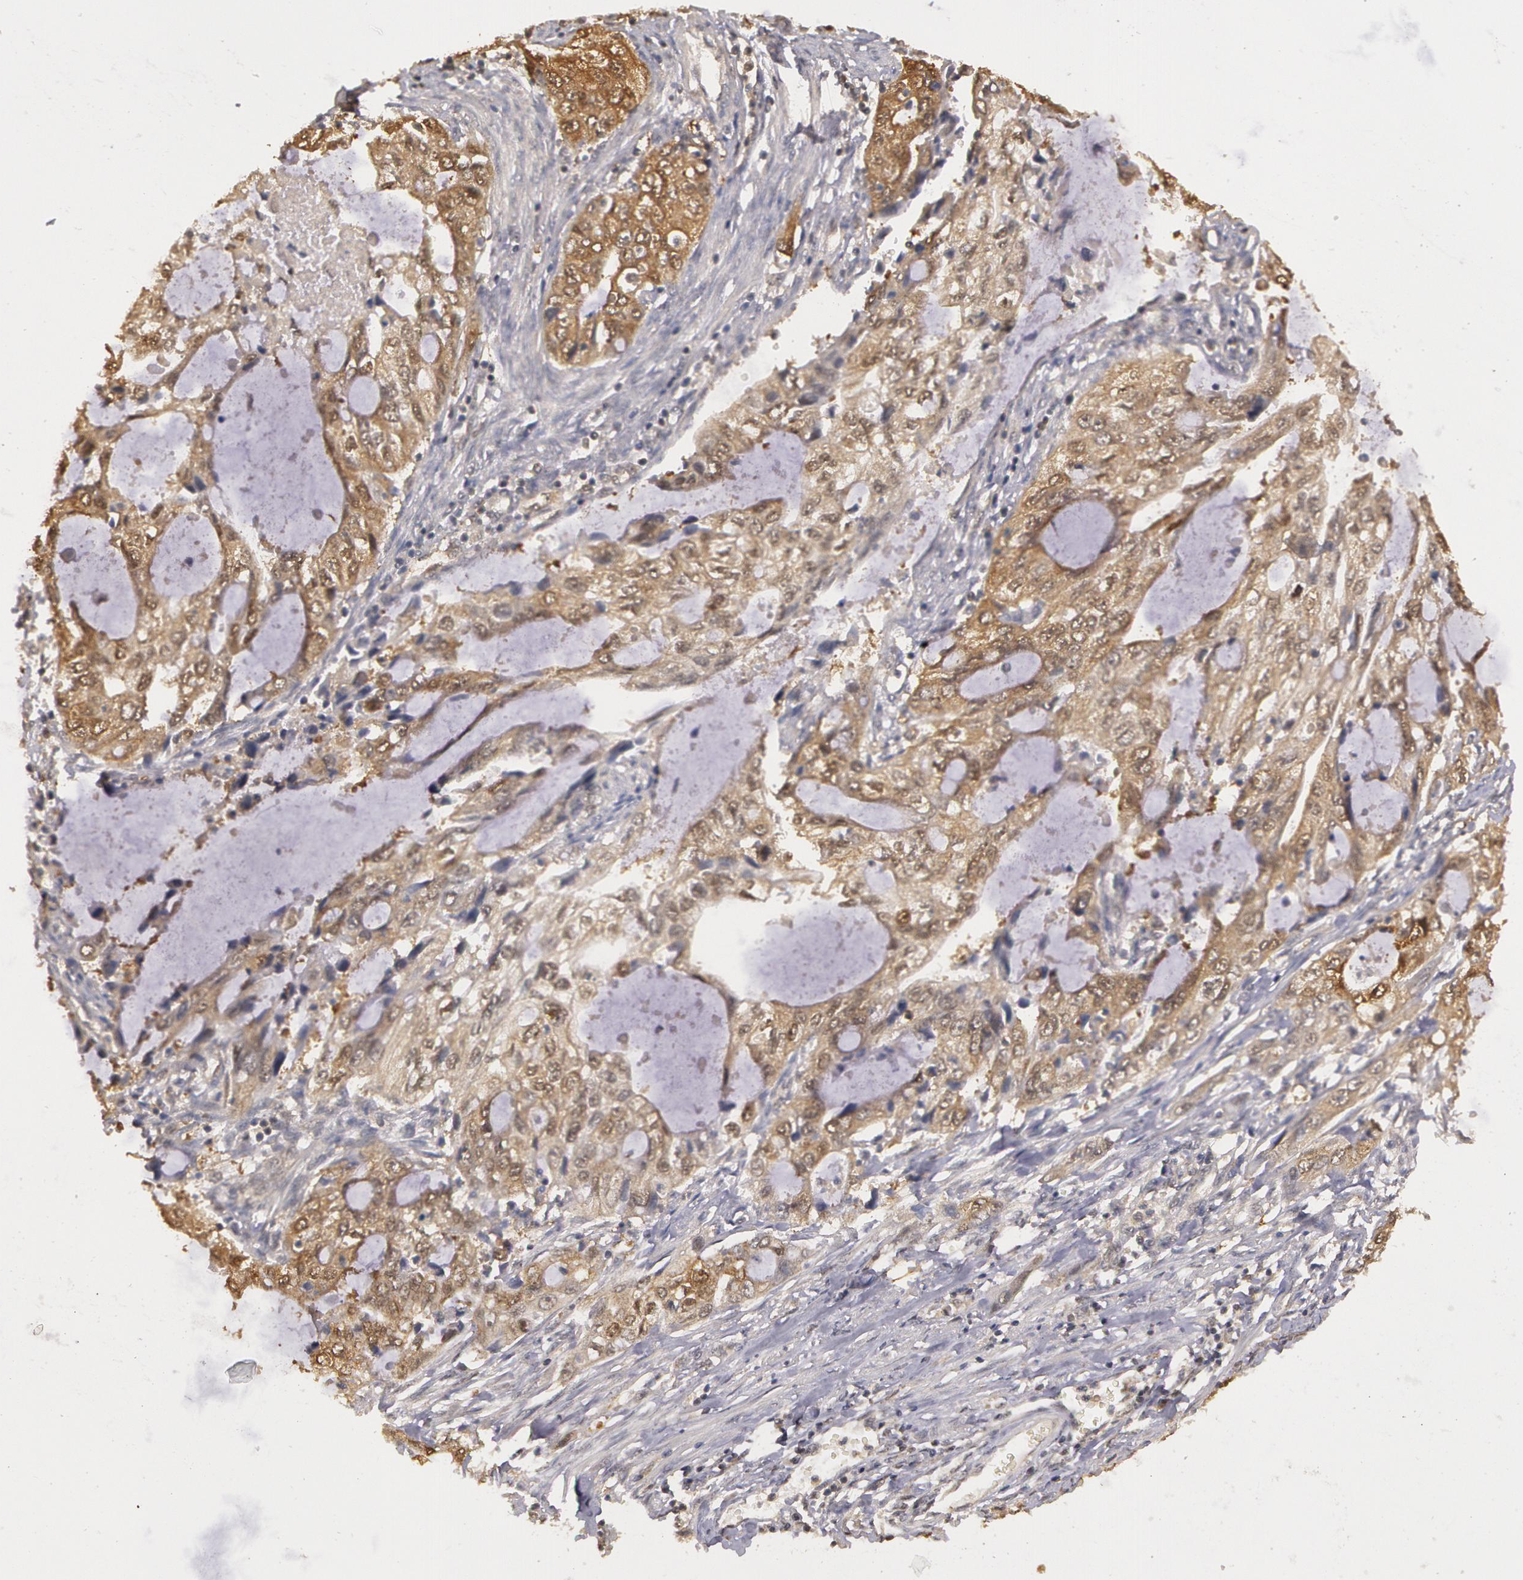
{"staining": {"intensity": "weak", "quantity": ">75%", "location": "cytoplasmic/membranous"}, "tissue": "stomach cancer", "cell_type": "Tumor cells", "image_type": "cancer", "snomed": [{"axis": "morphology", "description": "Adenocarcinoma, NOS"}, {"axis": "topography", "description": "Stomach, upper"}], "caption": "This is a histology image of IHC staining of stomach cancer, which shows weak staining in the cytoplasmic/membranous of tumor cells.", "gene": "AHSA1", "patient": {"sex": "female", "age": 52}}